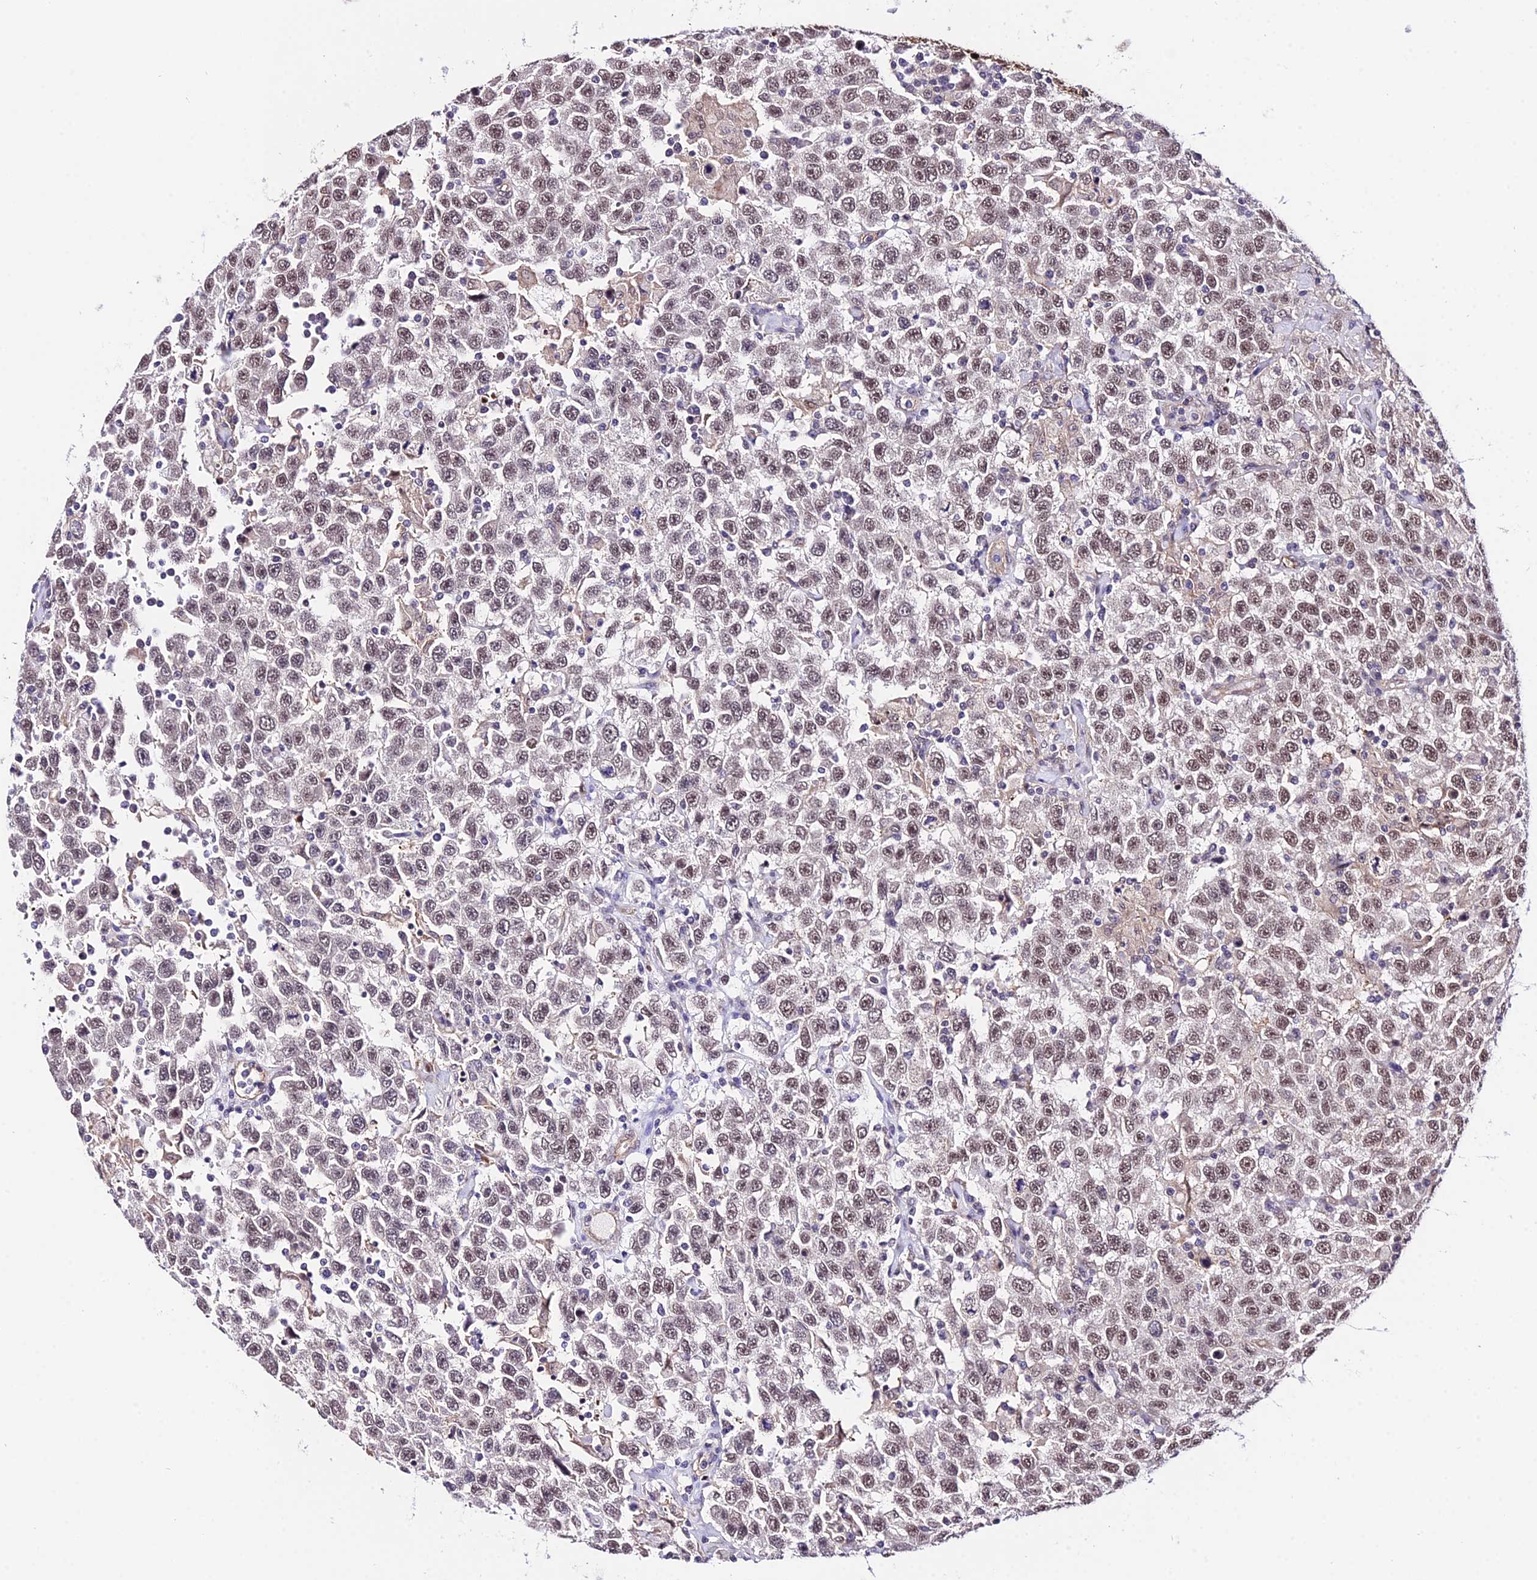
{"staining": {"intensity": "moderate", "quantity": "25%-75%", "location": "nuclear"}, "tissue": "testis cancer", "cell_type": "Tumor cells", "image_type": "cancer", "snomed": [{"axis": "morphology", "description": "Seminoma, NOS"}, {"axis": "topography", "description": "Testis"}], "caption": "Human testis seminoma stained with a brown dye exhibits moderate nuclear positive staining in approximately 25%-75% of tumor cells.", "gene": "POLR2I", "patient": {"sex": "male", "age": 41}}